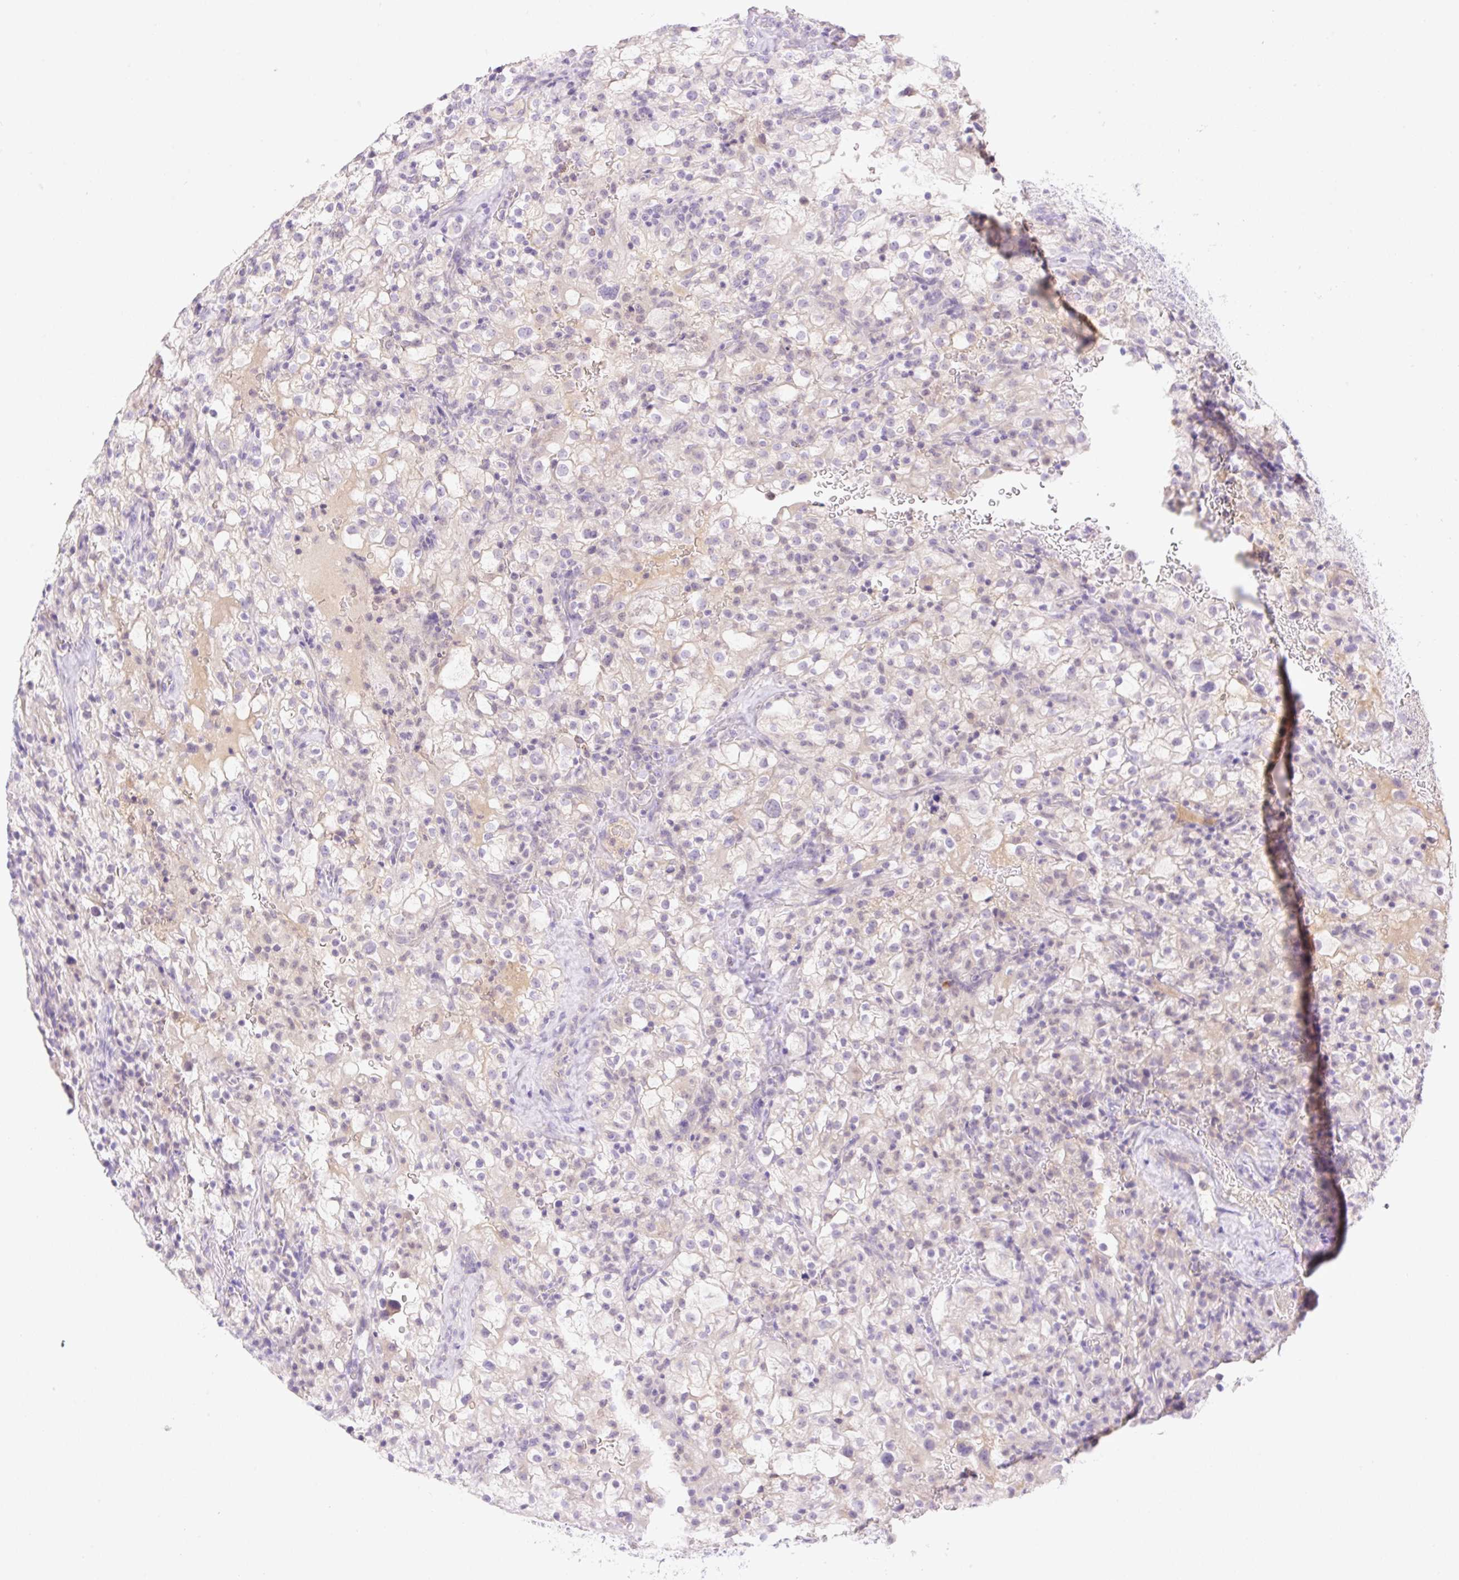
{"staining": {"intensity": "negative", "quantity": "none", "location": "none"}, "tissue": "renal cancer", "cell_type": "Tumor cells", "image_type": "cancer", "snomed": [{"axis": "morphology", "description": "Adenocarcinoma, NOS"}, {"axis": "topography", "description": "Kidney"}], "caption": "The immunohistochemistry photomicrograph has no significant expression in tumor cells of renal cancer tissue.", "gene": "DENND5A", "patient": {"sex": "female", "age": 74}}